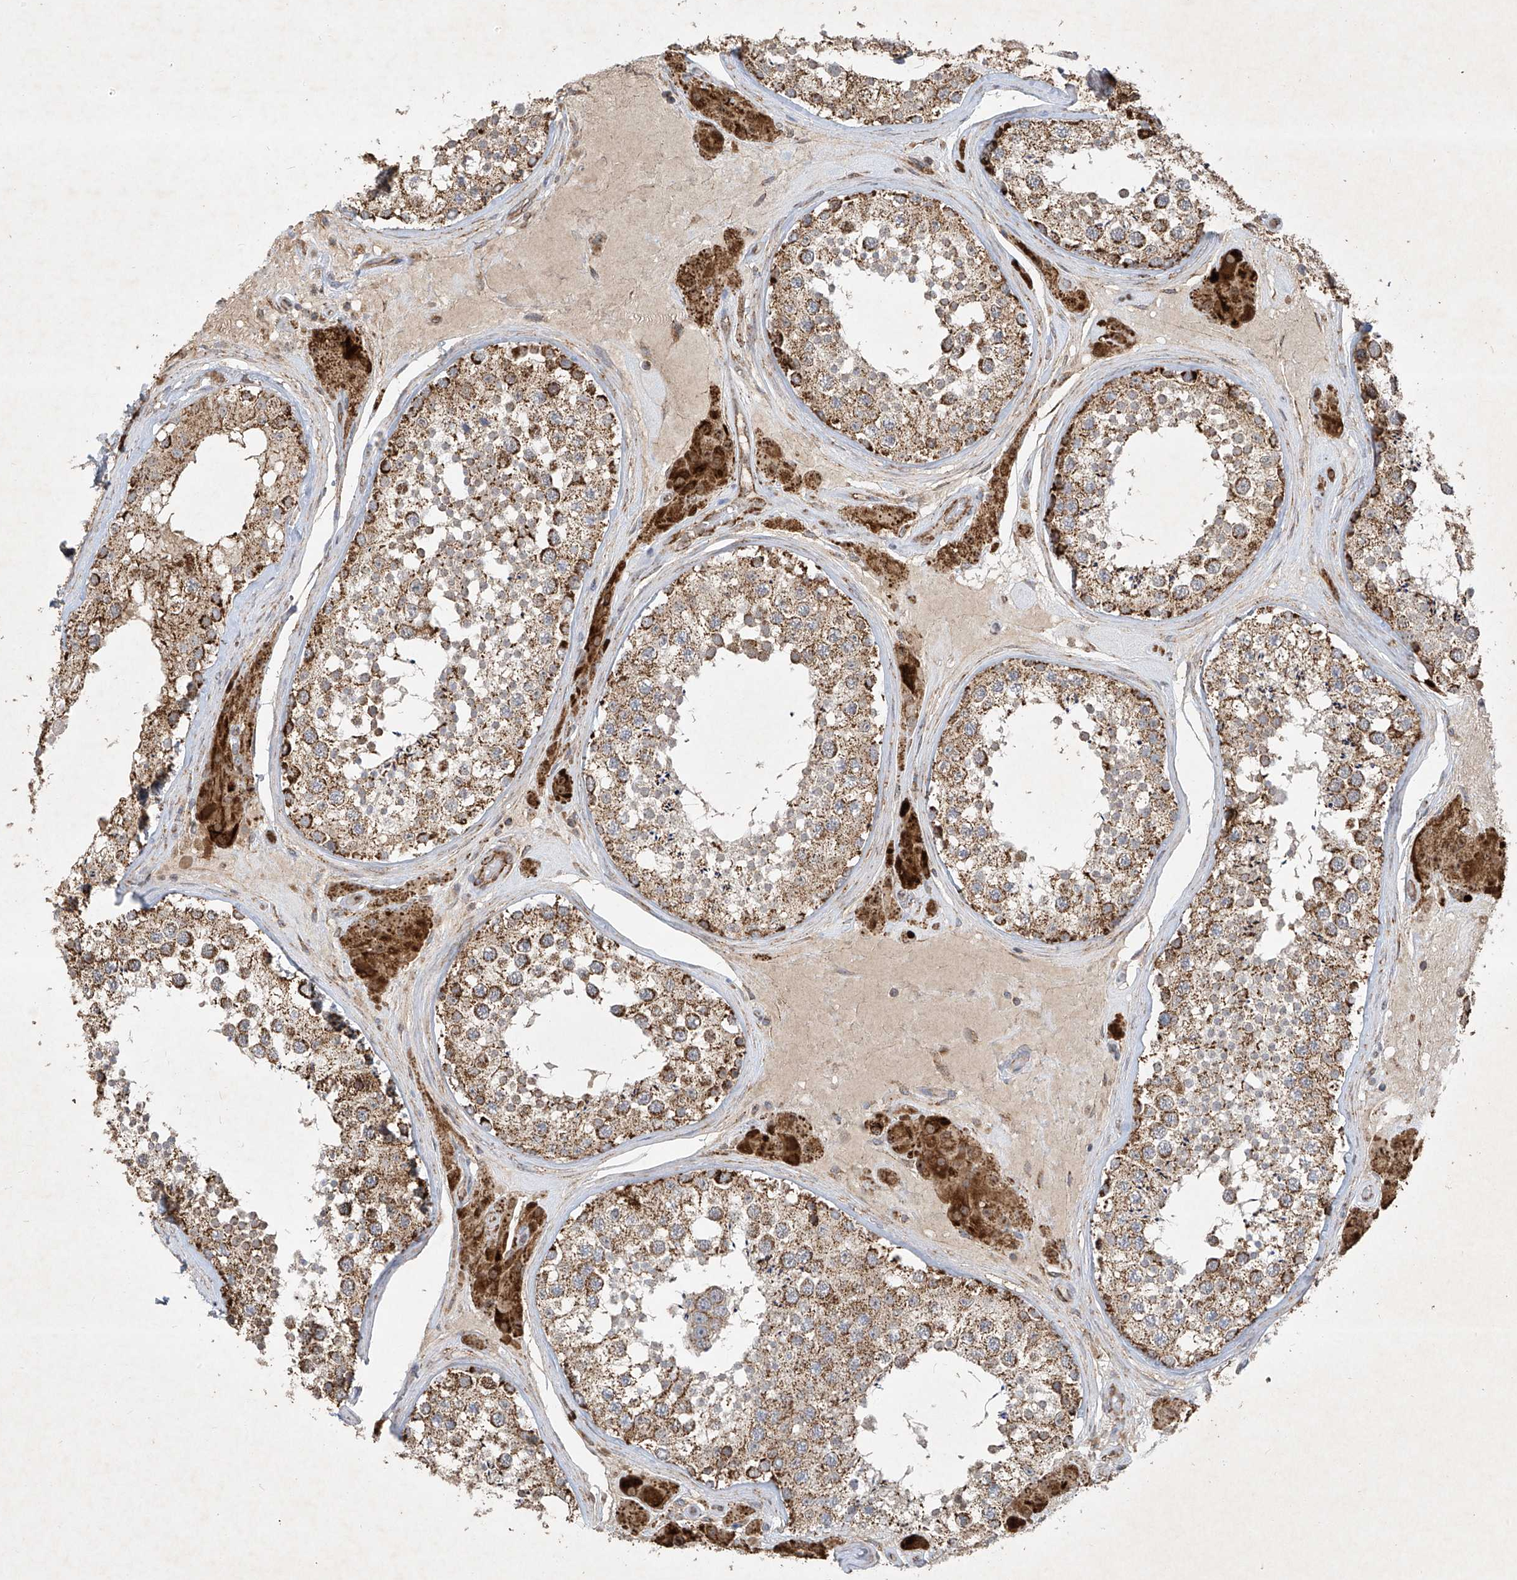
{"staining": {"intensity": "moderate", "quantity": ">75%", "location": "cytoplasmic/membranous"}, "tissue": "testis", "cell_type": "Cells in seminiferous ducts", "image_type": "normal", "snomed": [{"axis": "morphology", "description": "Normal tissue, NOS"}, {"axis": "topography", "description": "Testis"}], "caption": "This histopathology image shows immunohistochemistry (IHC) staining of unremarkable human testis, with medium moderate cytoplasmic/membranous positivity in approximately >75% of cells in seminiferous ducts.", "gene": "UQCC1", "patient": {"sex": "male", "age": 46}}